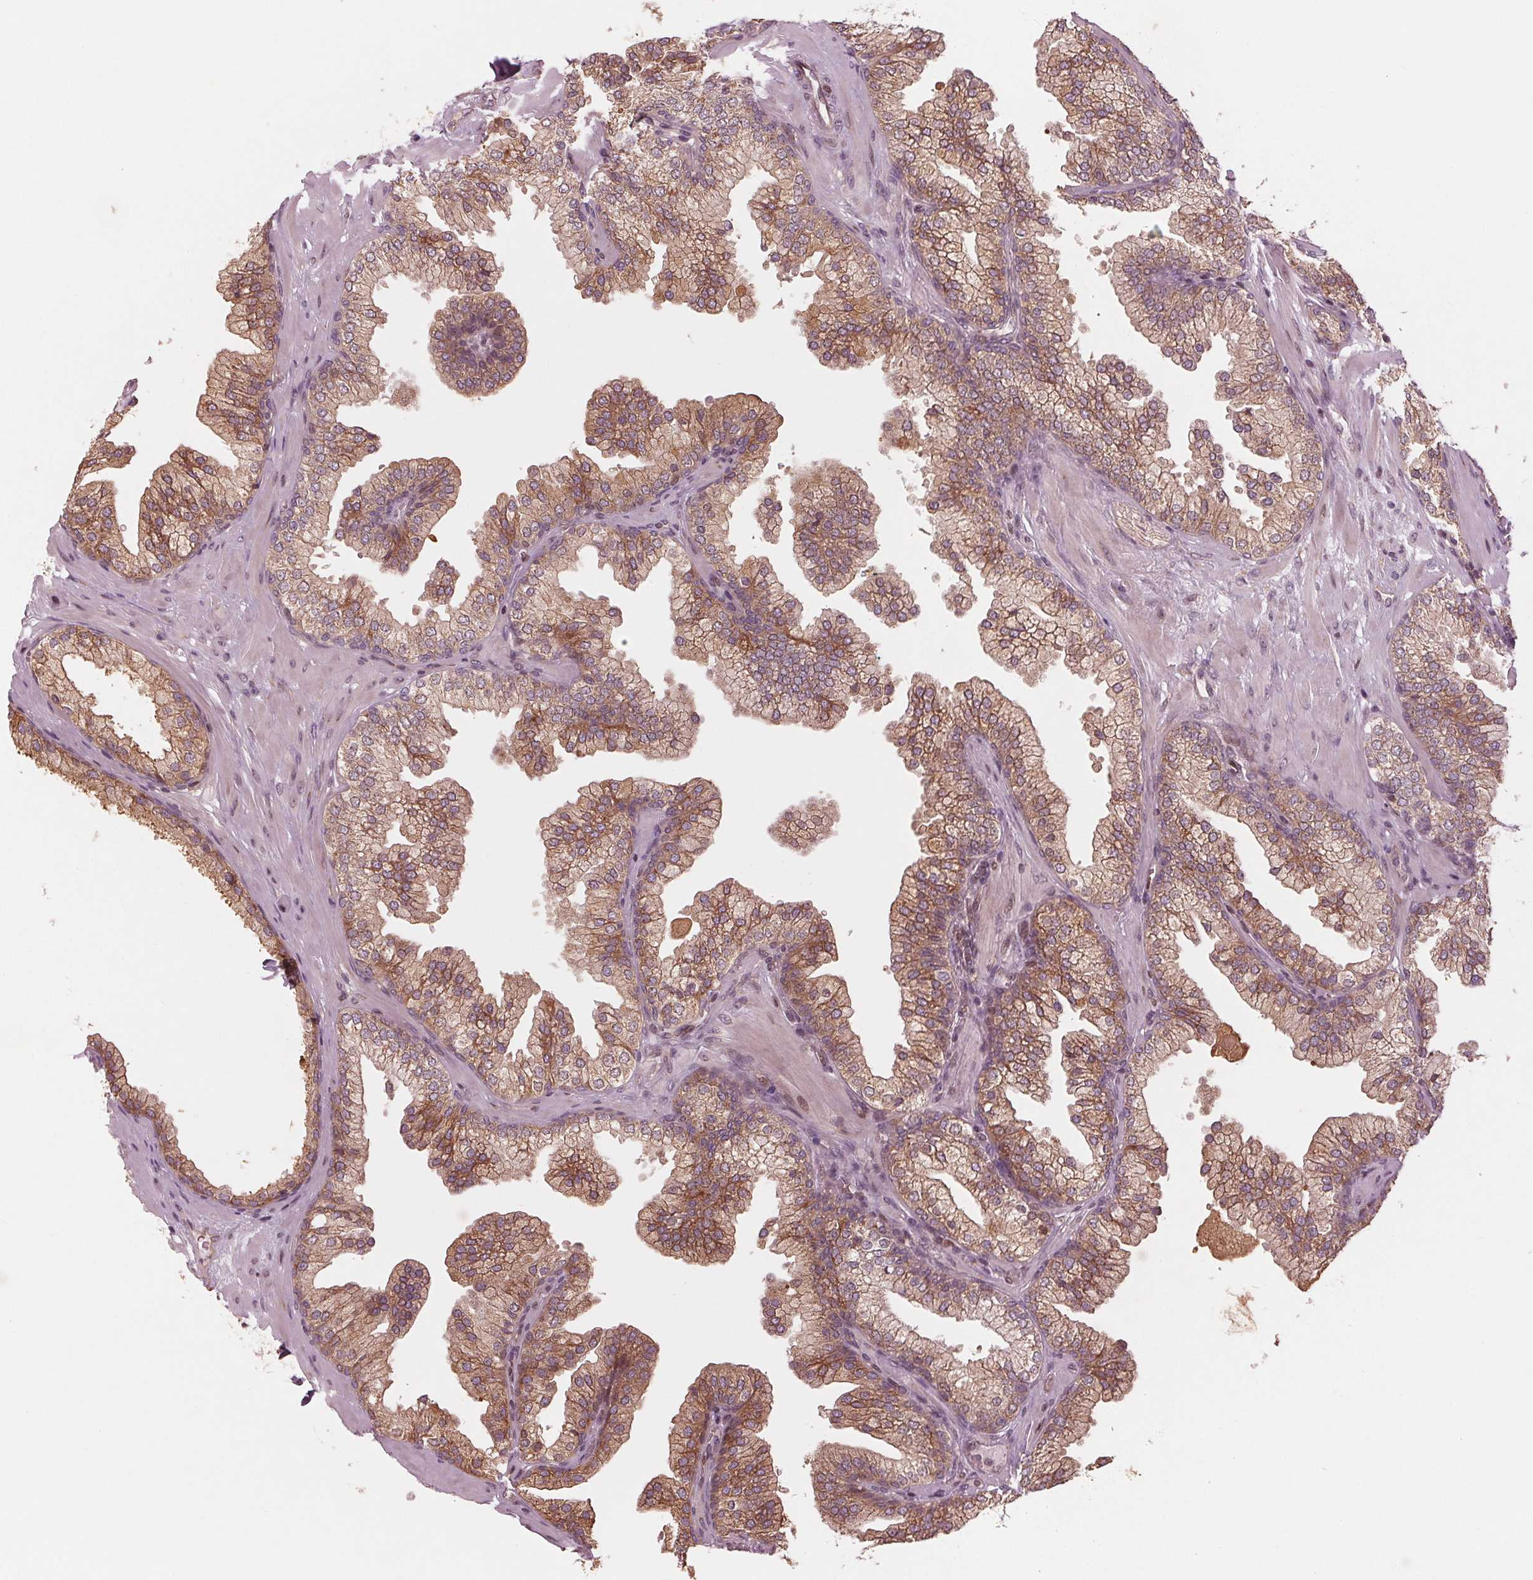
{"staining": {"intensity": "moderate", "quantity": ">75%", "location": "cytoplasmic/membranous"}, "tissue": "prostate", "cell_type": "Glandular cells", "image_type": "normal", "snomed": [{"axis": "morphology", "description": "Normal tissue, NOS"}, {"axis": "topography", "description": "Prostate"}, {"axis": "topography", "description": "Peripheral nerve tissue"}], "caption": "Glandular cells display medium levels of moderate cytoplasmic/membranous positivity in about >75% of cells in unremarkable human prostate.", "gene": "CMIP", "patient": {"sex": "male", "age": 61}}